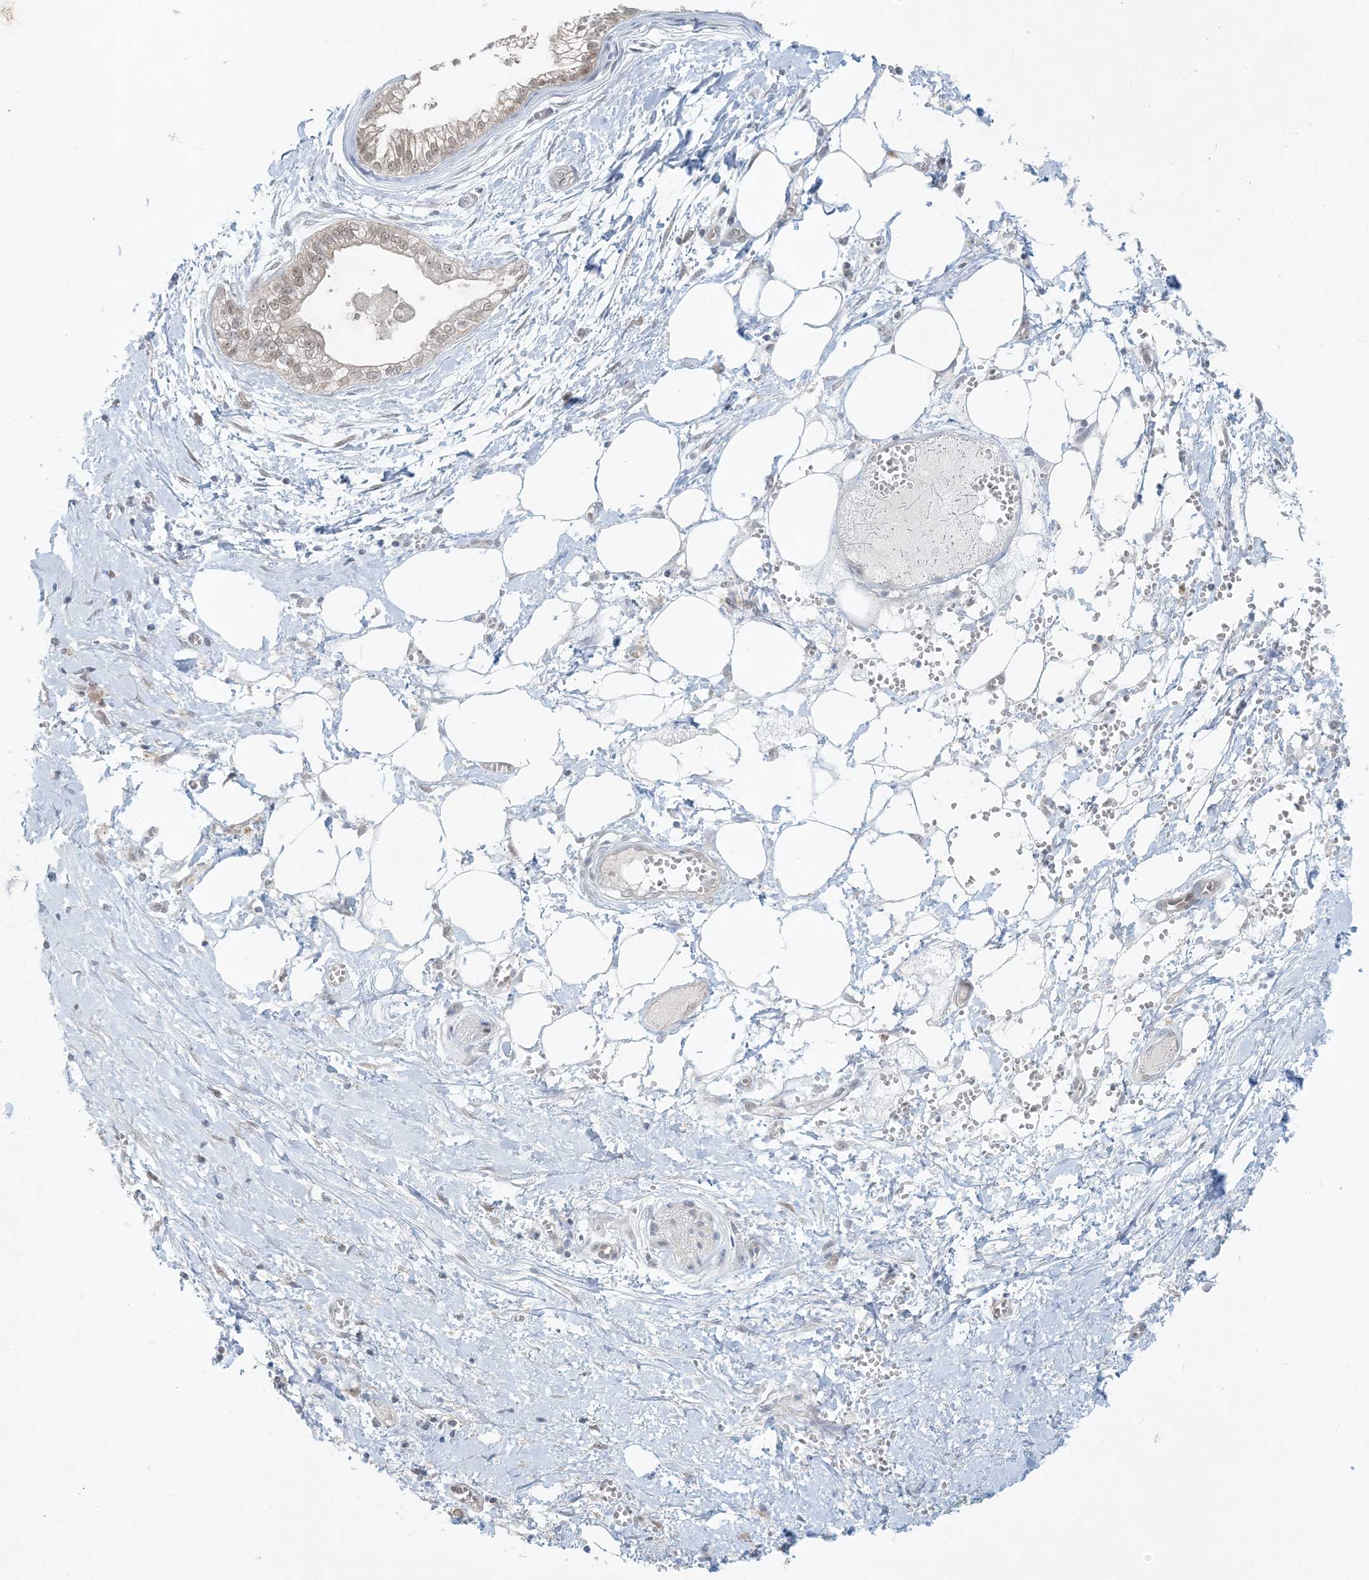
{"staining": {"intensity": "weak", "quantity": ">75%", "location": "nuclear"}, "tissue": "pancreatic cancer", "cell_type": "Tumor cells", "image_type": "cancer", "snomed": [{"axis": "morphology", "description": "Adenocarcinoma, NOS"}, {"axis": "topography", "description": "Pancreas"}], "caption": "The image displays a brown stain indicating the presence of a protein in the nuclear of tumor cells in adenocarcinoma (pancreatic).", "gene": "OBI1", "patient": {"sex": "male", "age": 68}}